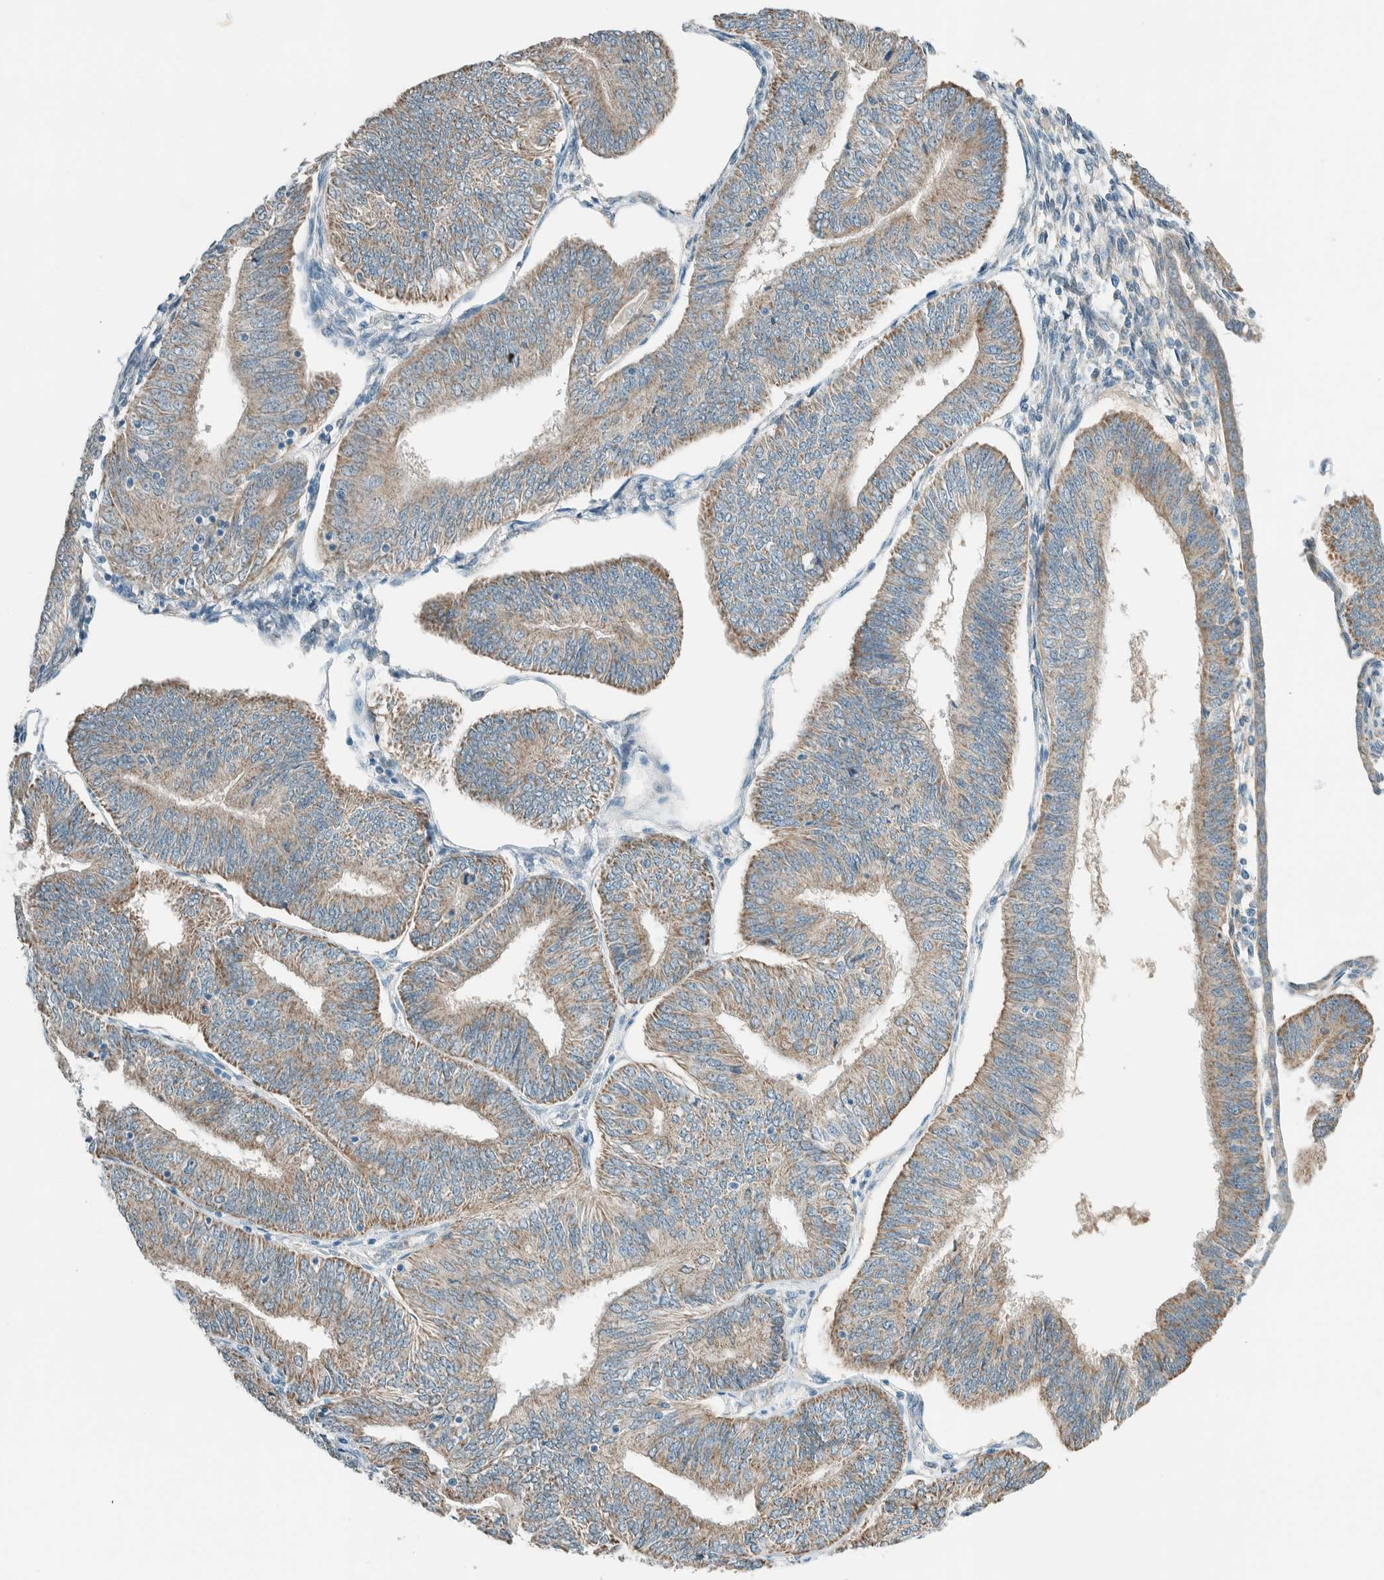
{"staining": {"intensity": "moderate", "quantity": ">75%", "location": "cytoplasmic/membranous"}, "tissue": "endometrial cancer", "cell_type": "Tumor cells", "image_type": "cancer", "snomed": [{"axis": "morphology", "description": "Adenocarcinoma, NOS"}, {"axis": "topography", "description": "Endometrium"}], "caption": "The photomicrograph shows staining of endometrial cancer, revealing moderate cytoplasmic/membranous protein expression (brown color) within tumor cells.", "gene": "ALDH7A1", "patient": {"sex": "female", "age": 58}}